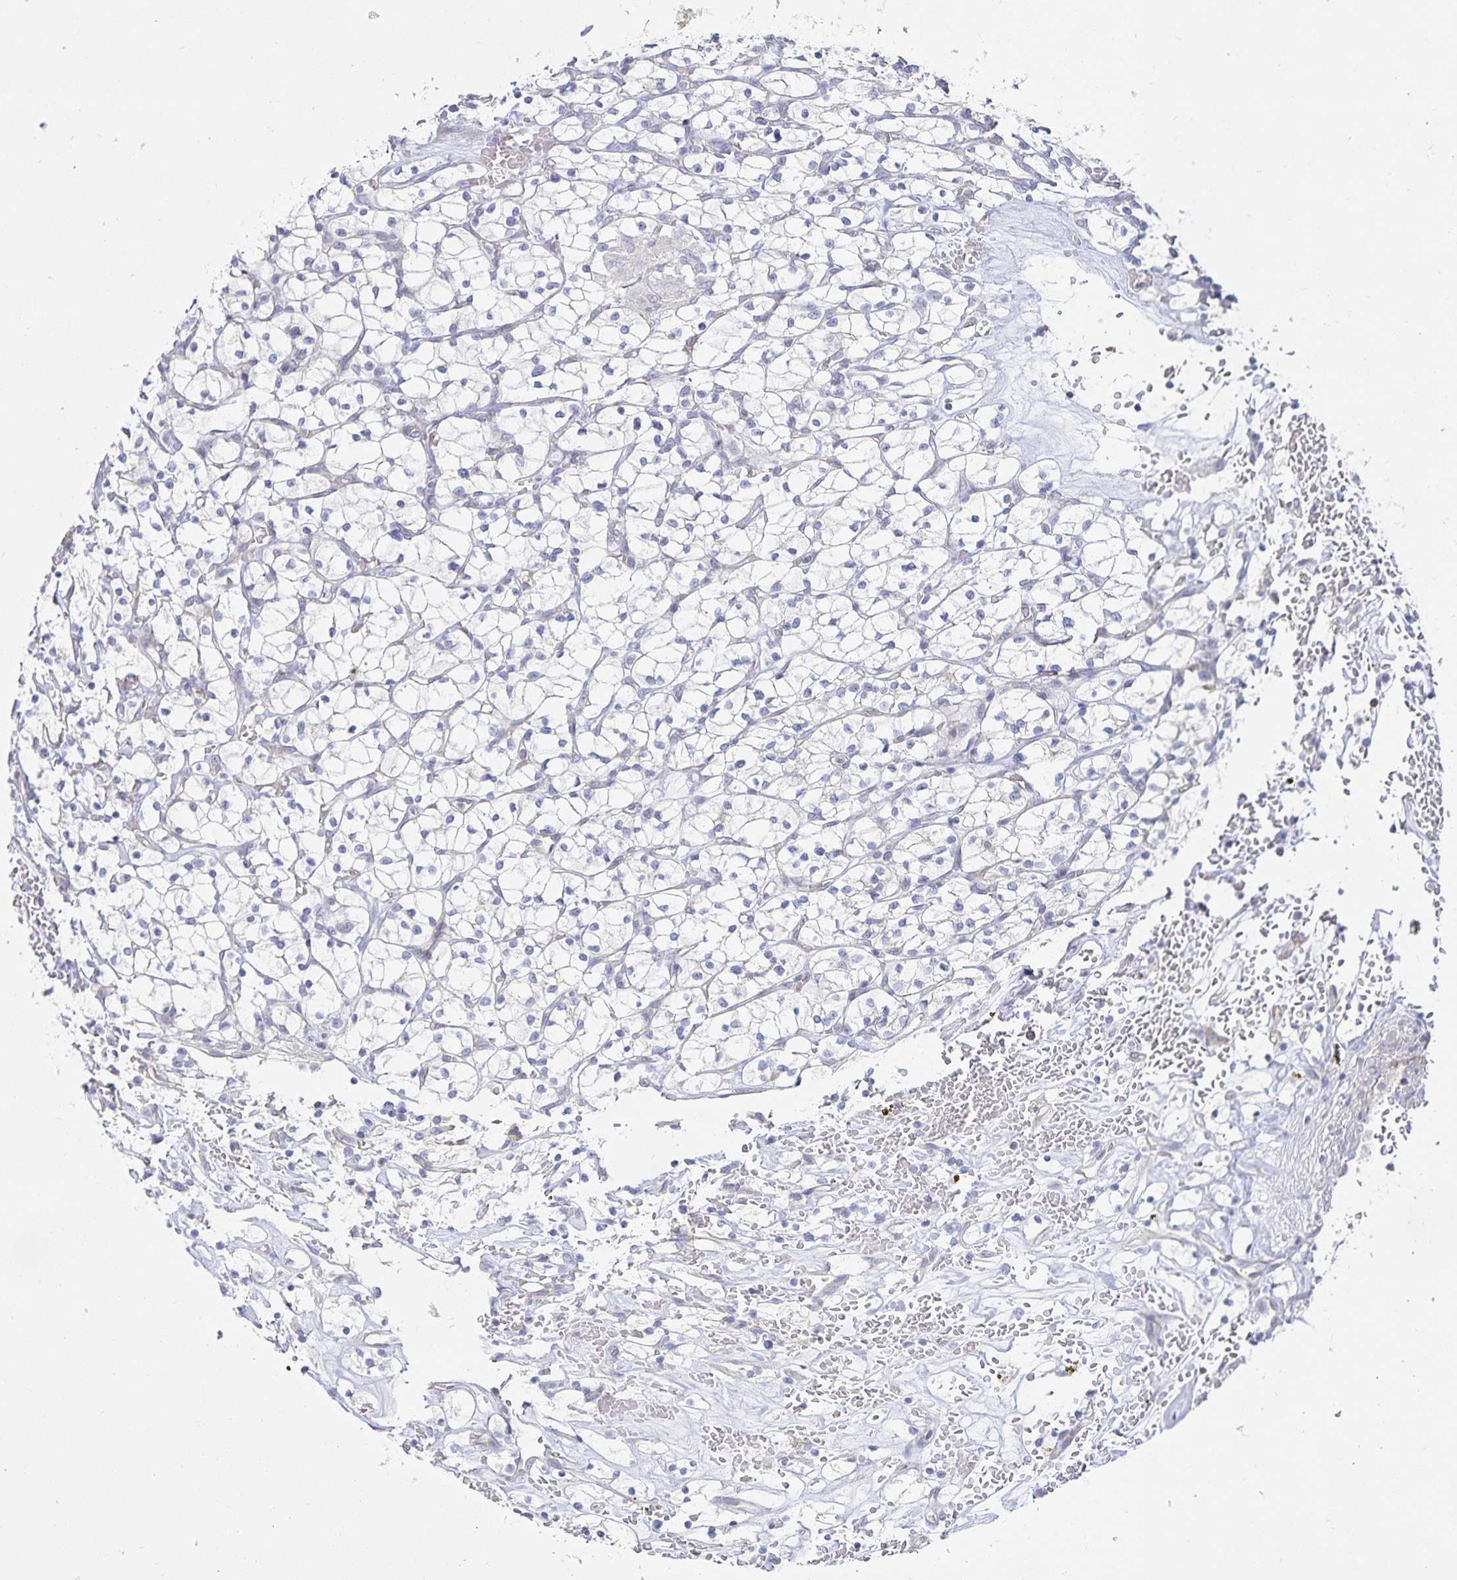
{"staining": {"intensity": "negative", "quantity": "none", "location": "none"}, "tissue": "renal cancer", "cell_type": "Tumor cells", "image_type": "cancer", "snomed": [{"axis": "morphology", "description": "Adenocarcinoma, NOS"}, {"axis": "topography", "description": "Kidney"}], "caption": "An immunohistochemistry photomicrograph of renal cancer (adenocarcinoma) is shown. There is no staining in tumor cells of renal cancer (adenocarcinoma). (DAB immunohistochemistry (IHC) visualized using brightfield microscopy, high magnification).", "gene": "SFTPA1", "patient": {"sex": "female", "age": 64}}